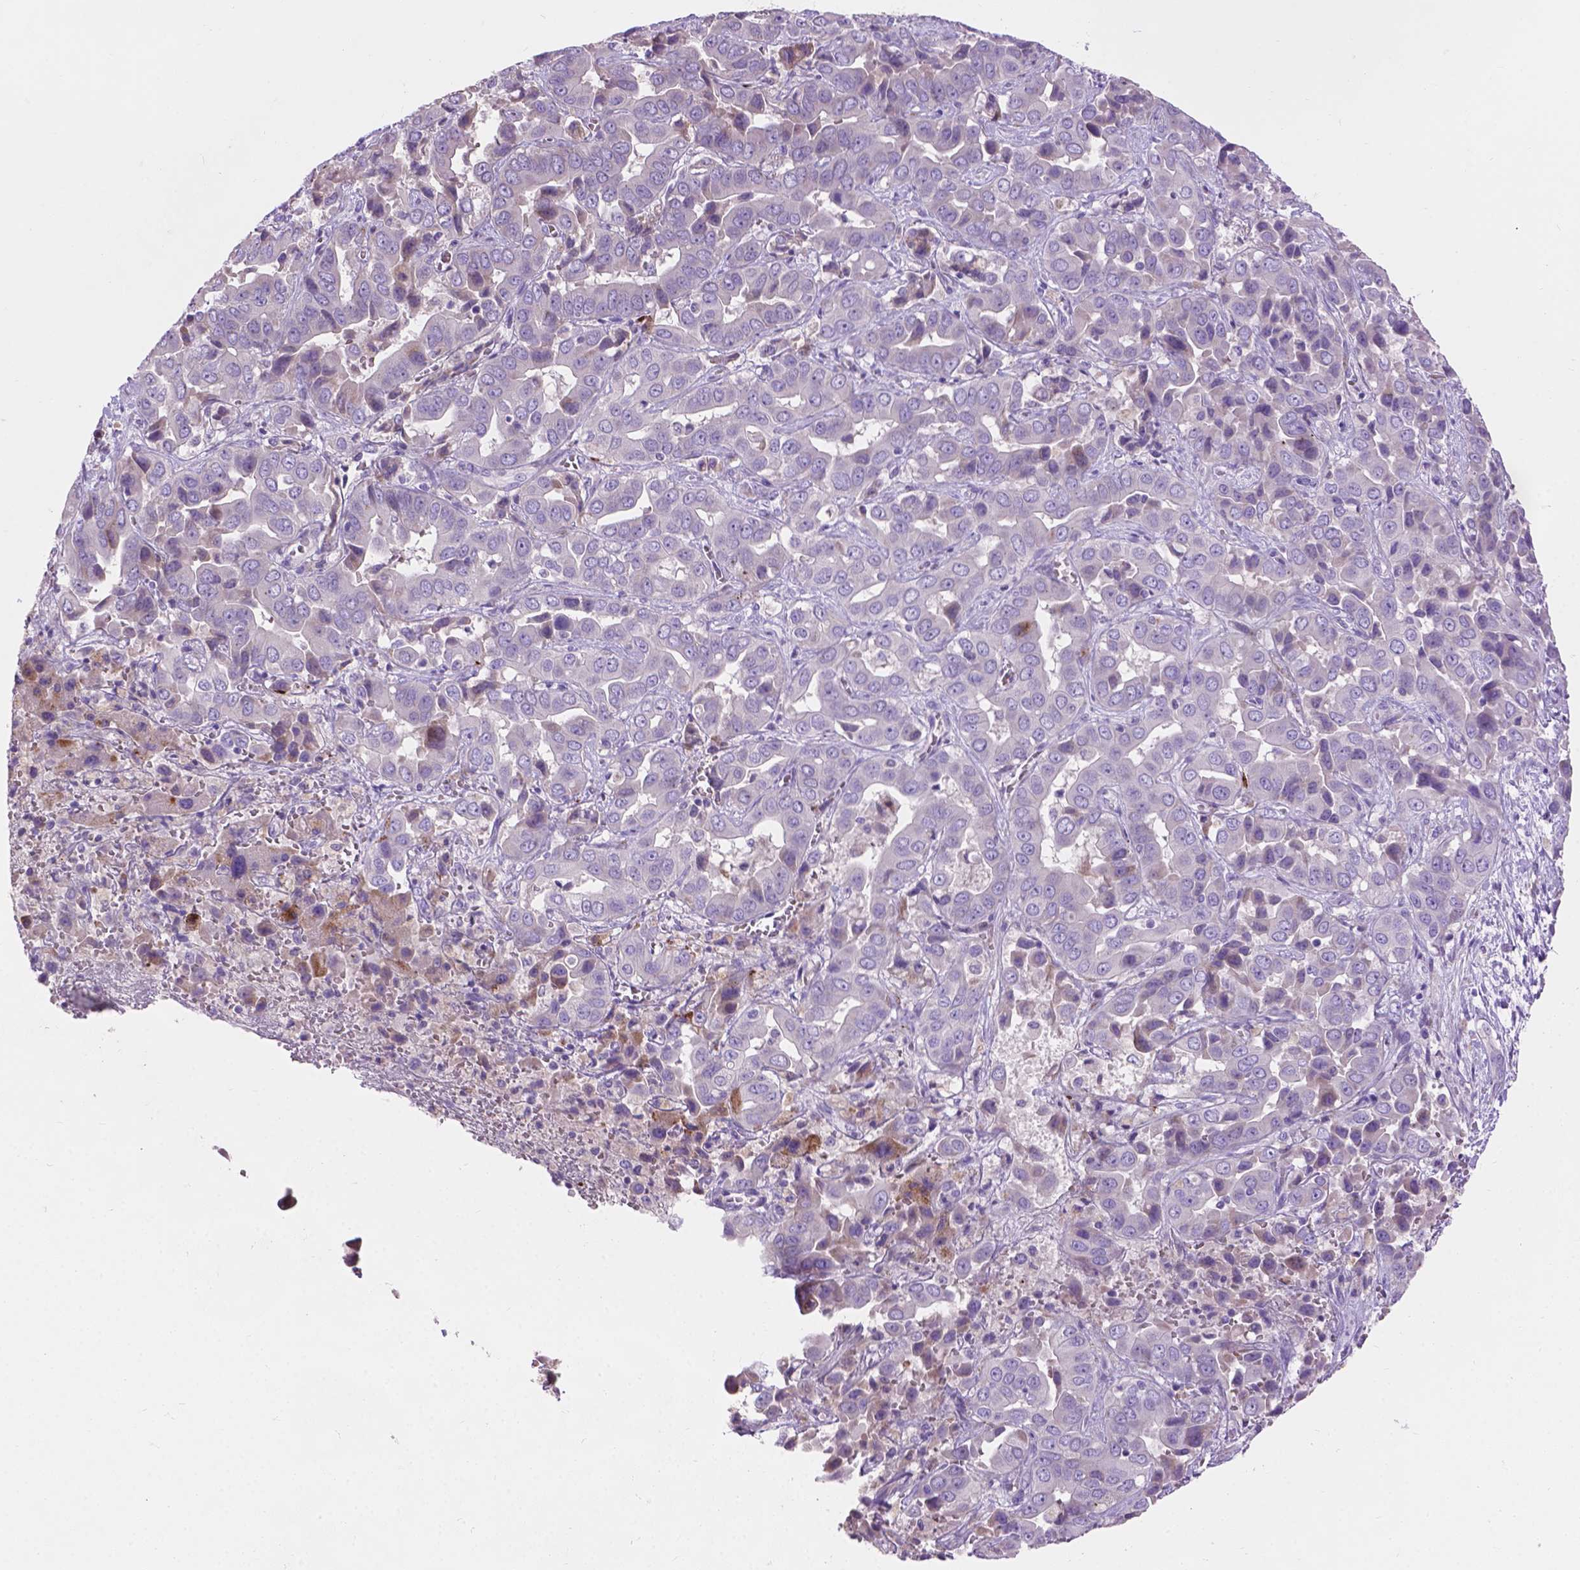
{"staining": {"intensity": "negative", "quantity": "none", "location": "none"}, "tissue": "liver cancer", "cell_type": "Tumor cells", "image_type": "cancer", "snomed": [{"axis": "morphology", "description": "Cholangiocarcinoma"}, {"axis": "topography", "description": "Liver"}], "caption": "DAB (3,3'-diaminobenzidine) immunohistochemical staining of liver cancer displays no significant positivity in tumor cells.", "gene": "NOXO1", "patient": {"sex": "female", "age": 52}}